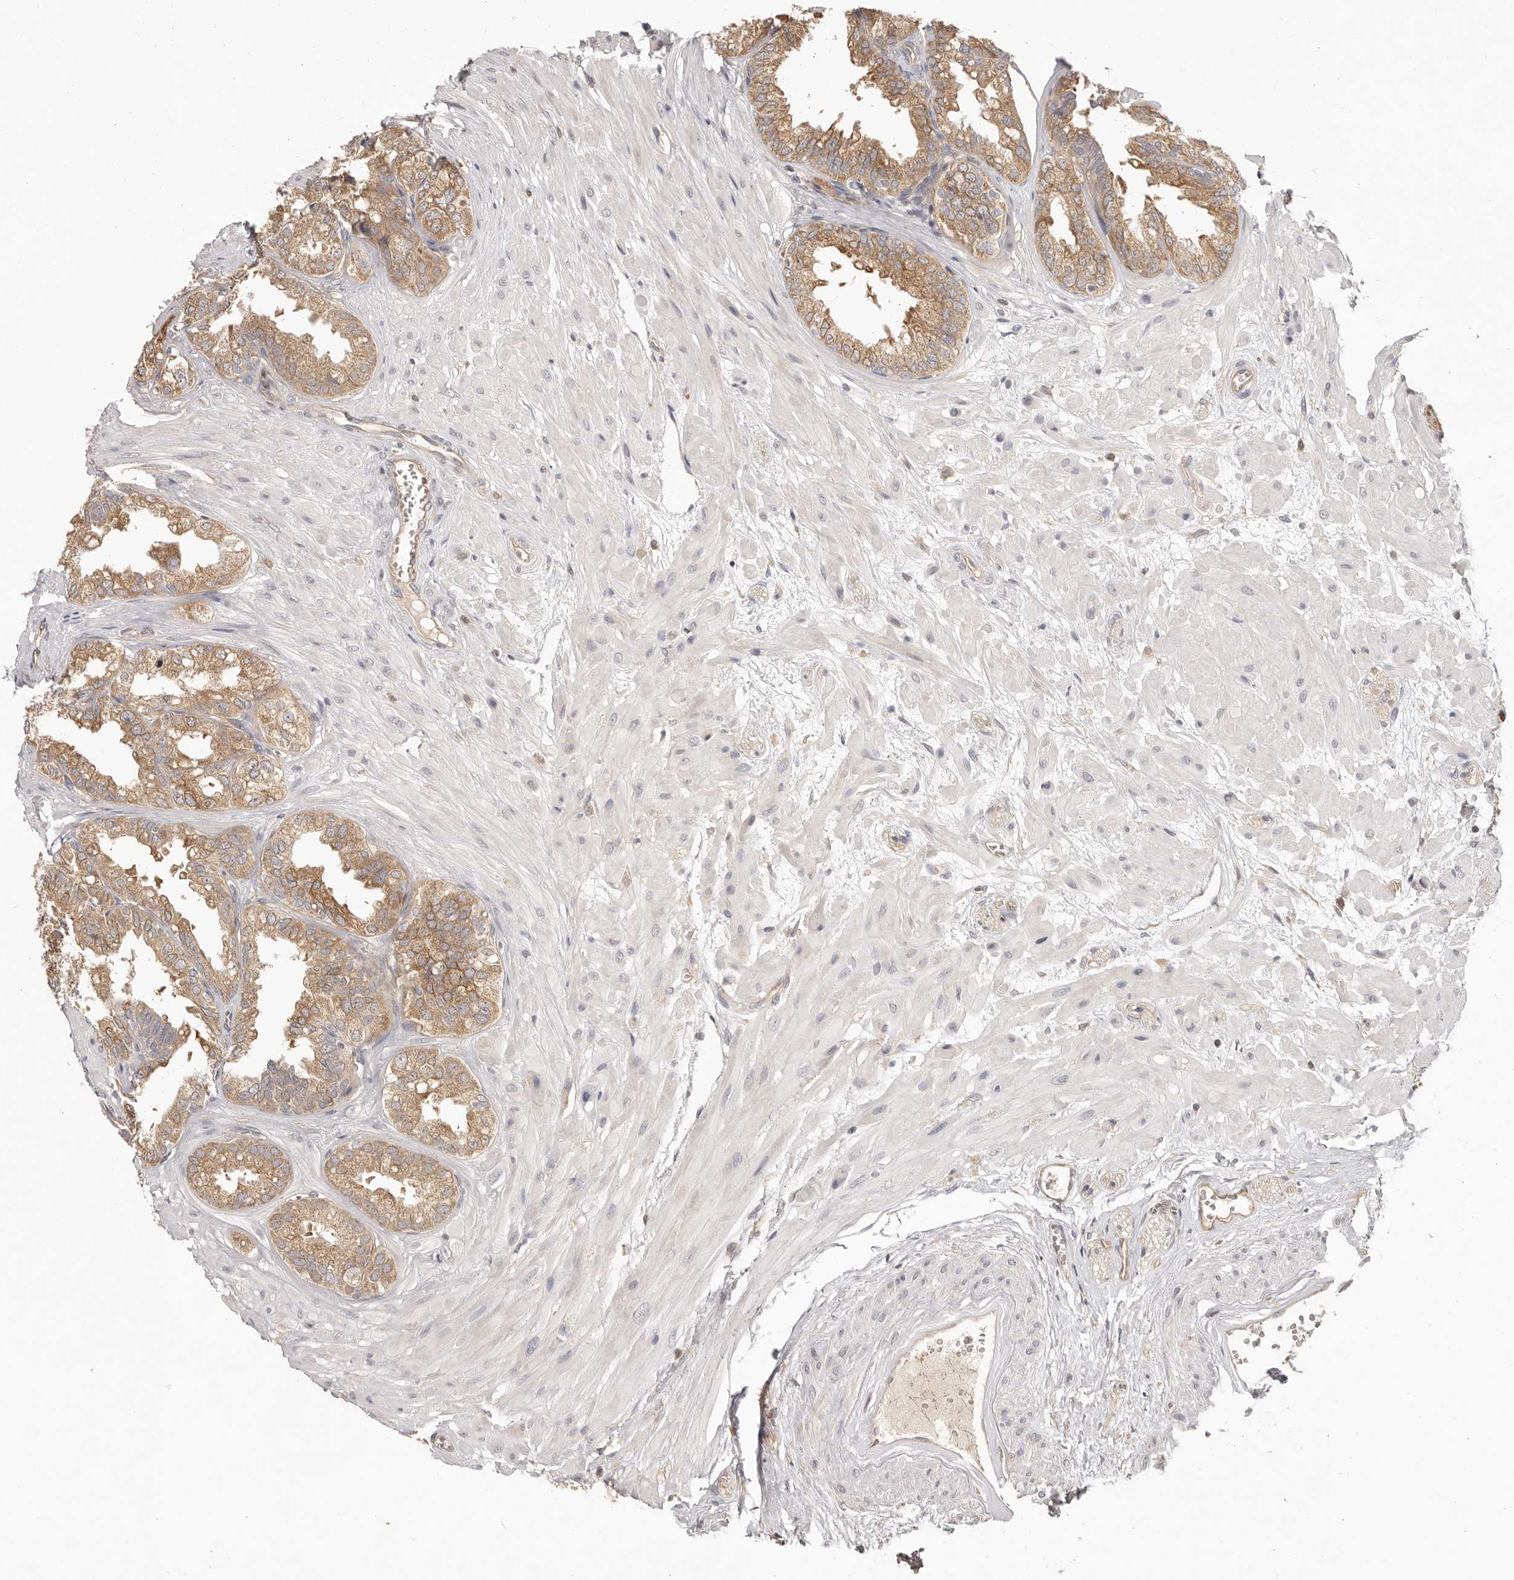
{"staining": {"intensity": "moderate", "quantity": ">75%", "location": "cytoplasmic/membranous"}, "tissue": "seminal vesicle", "cell_type": "Glandular cells", "image_type": "normal", "snomed": [{"axis": "morphology", "description": "Normal tissue, NOS"}, {"axis": "topography", "description": "Prostate"}, {"axis": "topography", "description": "Seminal veicle"}], "caption": "Glandular cells display moderate cytoplasmic/membranous positivity in approximately >75% of cells in benign seminal vesicle. (Stains: DAB in brown, nuclei in blue, Microscopy: brightfield microscopy at high magnification).", "gene": "UBR2", "patient": {"sex": "male", "age": 51}}